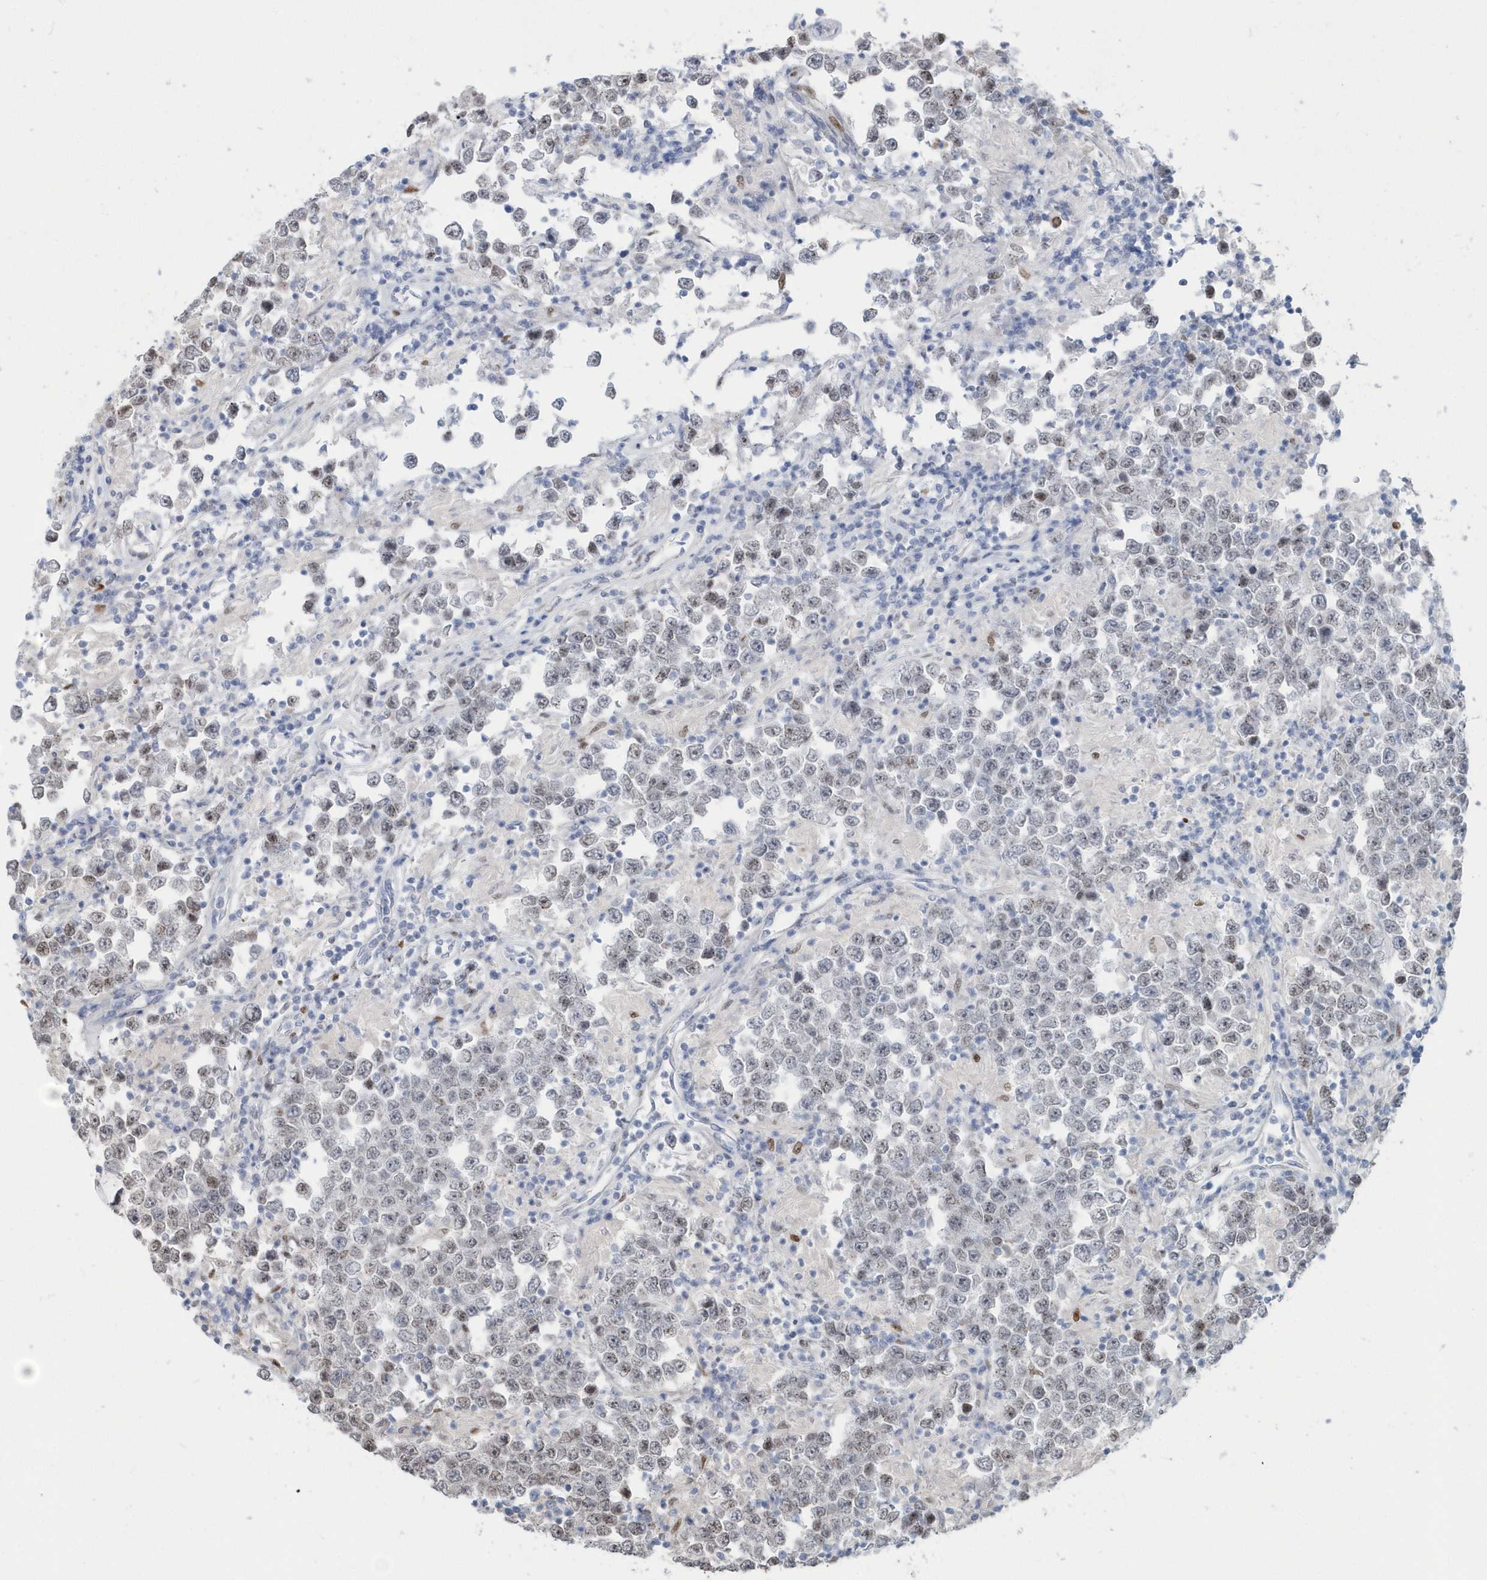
{"staining": {"intensity": "weak", "quantity": "<25%", "location": "nuclear"}, "tissue": "testis cancer", "cell_type": "Tumor cells", "image_type": "cancer", "snomed": [{"axis": "morphology", "description": "Normal tissue, NOS"}, {"axis": "morphology", "description": "Urothelial carcinoma, High grade"}, {"axis": "morphology", "description": "Seminoma, NOS"}, {"axis": "morphology", "description": "Carcinoma, Embryonal, NOS"}, {"axis": "topography", "description": "Urinary bladder"}, {"axis": "topography", "description": "Testis"}], "caption": "An immunohistochemistry (IHC) image of testis cancer is shown. There is no staining in tumor cells of testis cancer. The staining was performed using DAB to visualize the protein expression in brown, while the nuclei were stained in blue with hematoxylin (Magnification: 20x).", "gene": "MACROH2A2", "patient": {"sex": "male", "age": 41}}